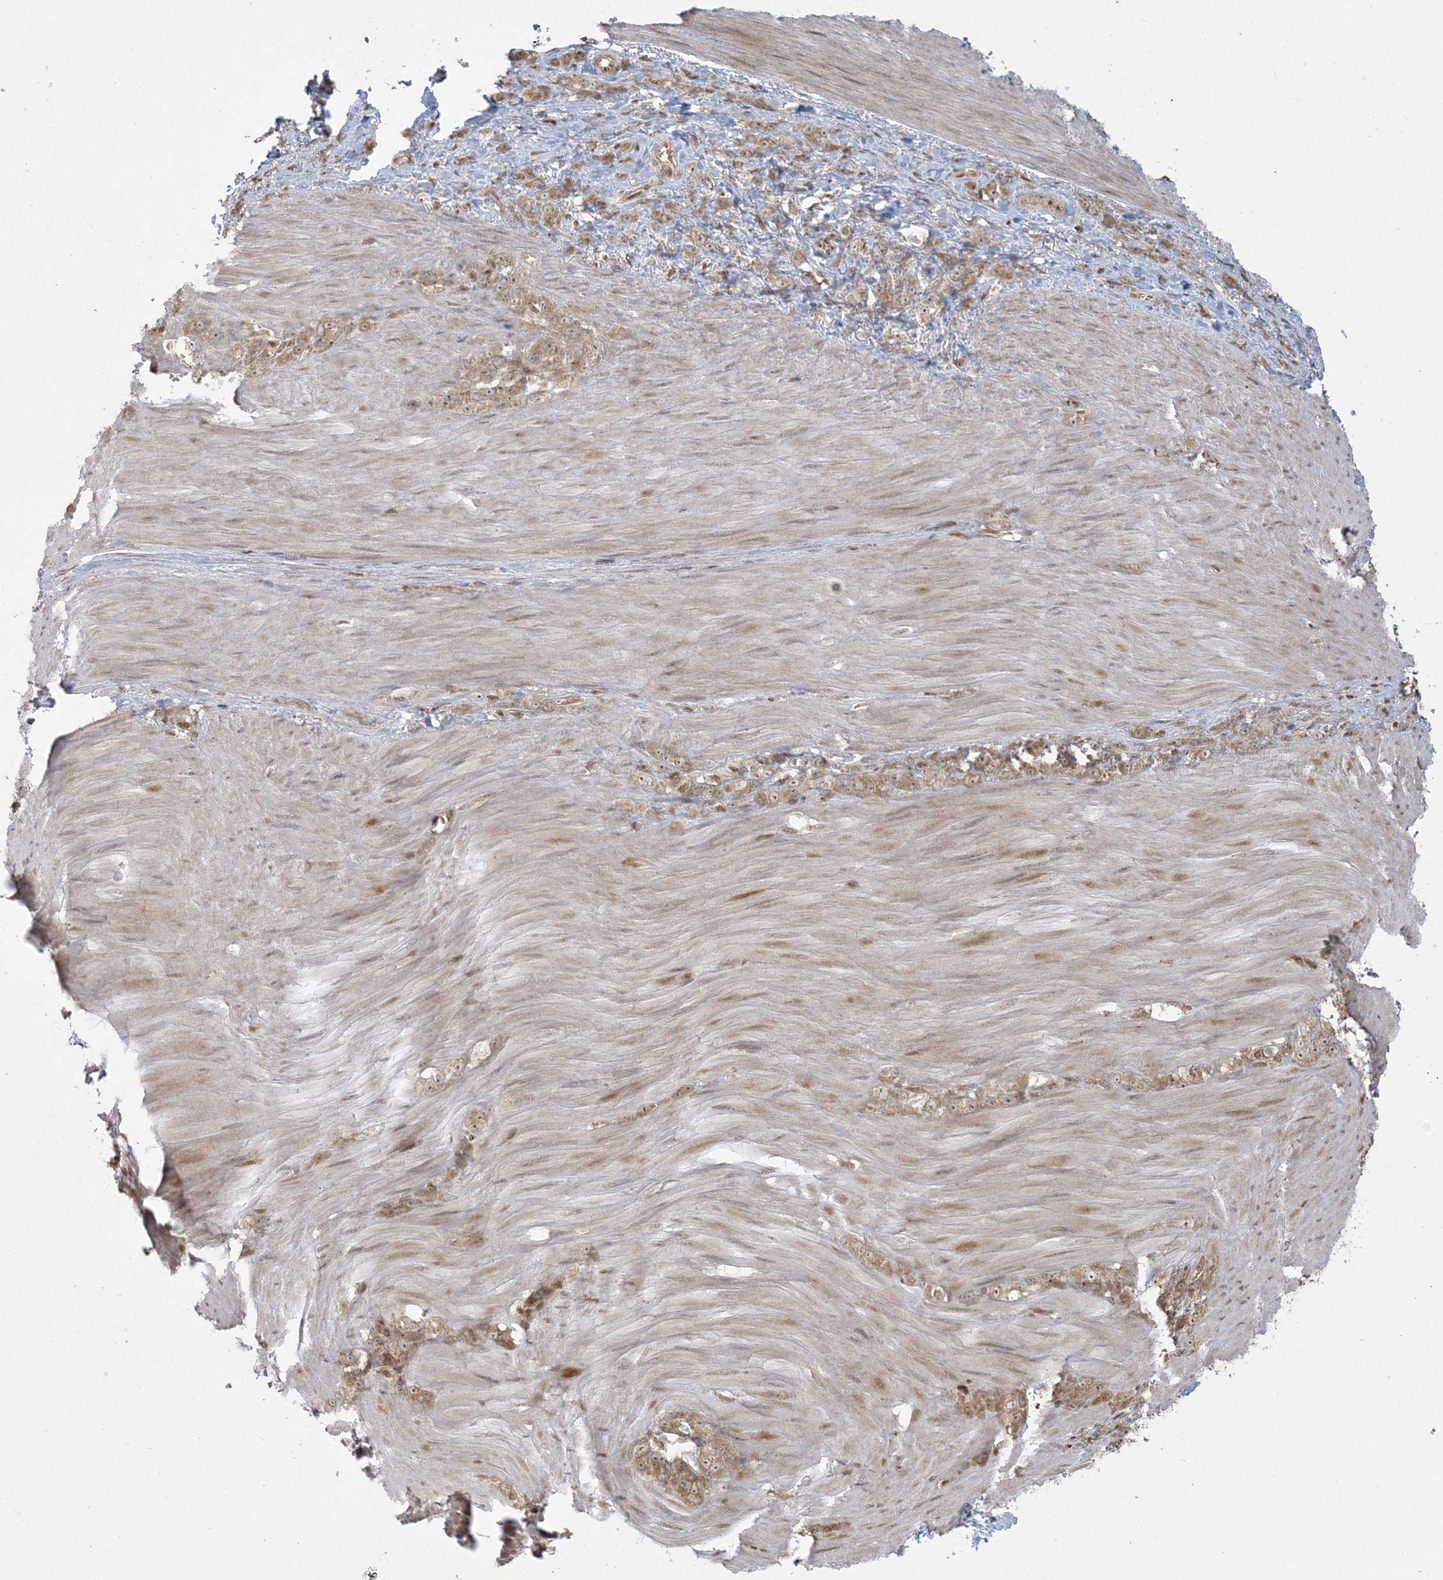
{"staining": {"intensity": "moderate", "quantity": ">75%", "location": "cytoplasmic/membranous,nuclear"}, "tissue": "stomach cancer", "cell_type": "Tumor cells", "image_type": "cancer", "snomed": [{"axis": "morphology", "description": "Normal tissue, NOS"}, {"axis": "morphology", "description": "Adenocarcinoma, NOS"}, {"axis": "topography", "description": "Stomach"}], "caption": "Stomach cancer stained for a protein shows moderate cytoplasmic/membranous and nuclear positivity in tumor cells.", "gene": "ABCF3", "patient": {"sex": "male", "age": 82}}